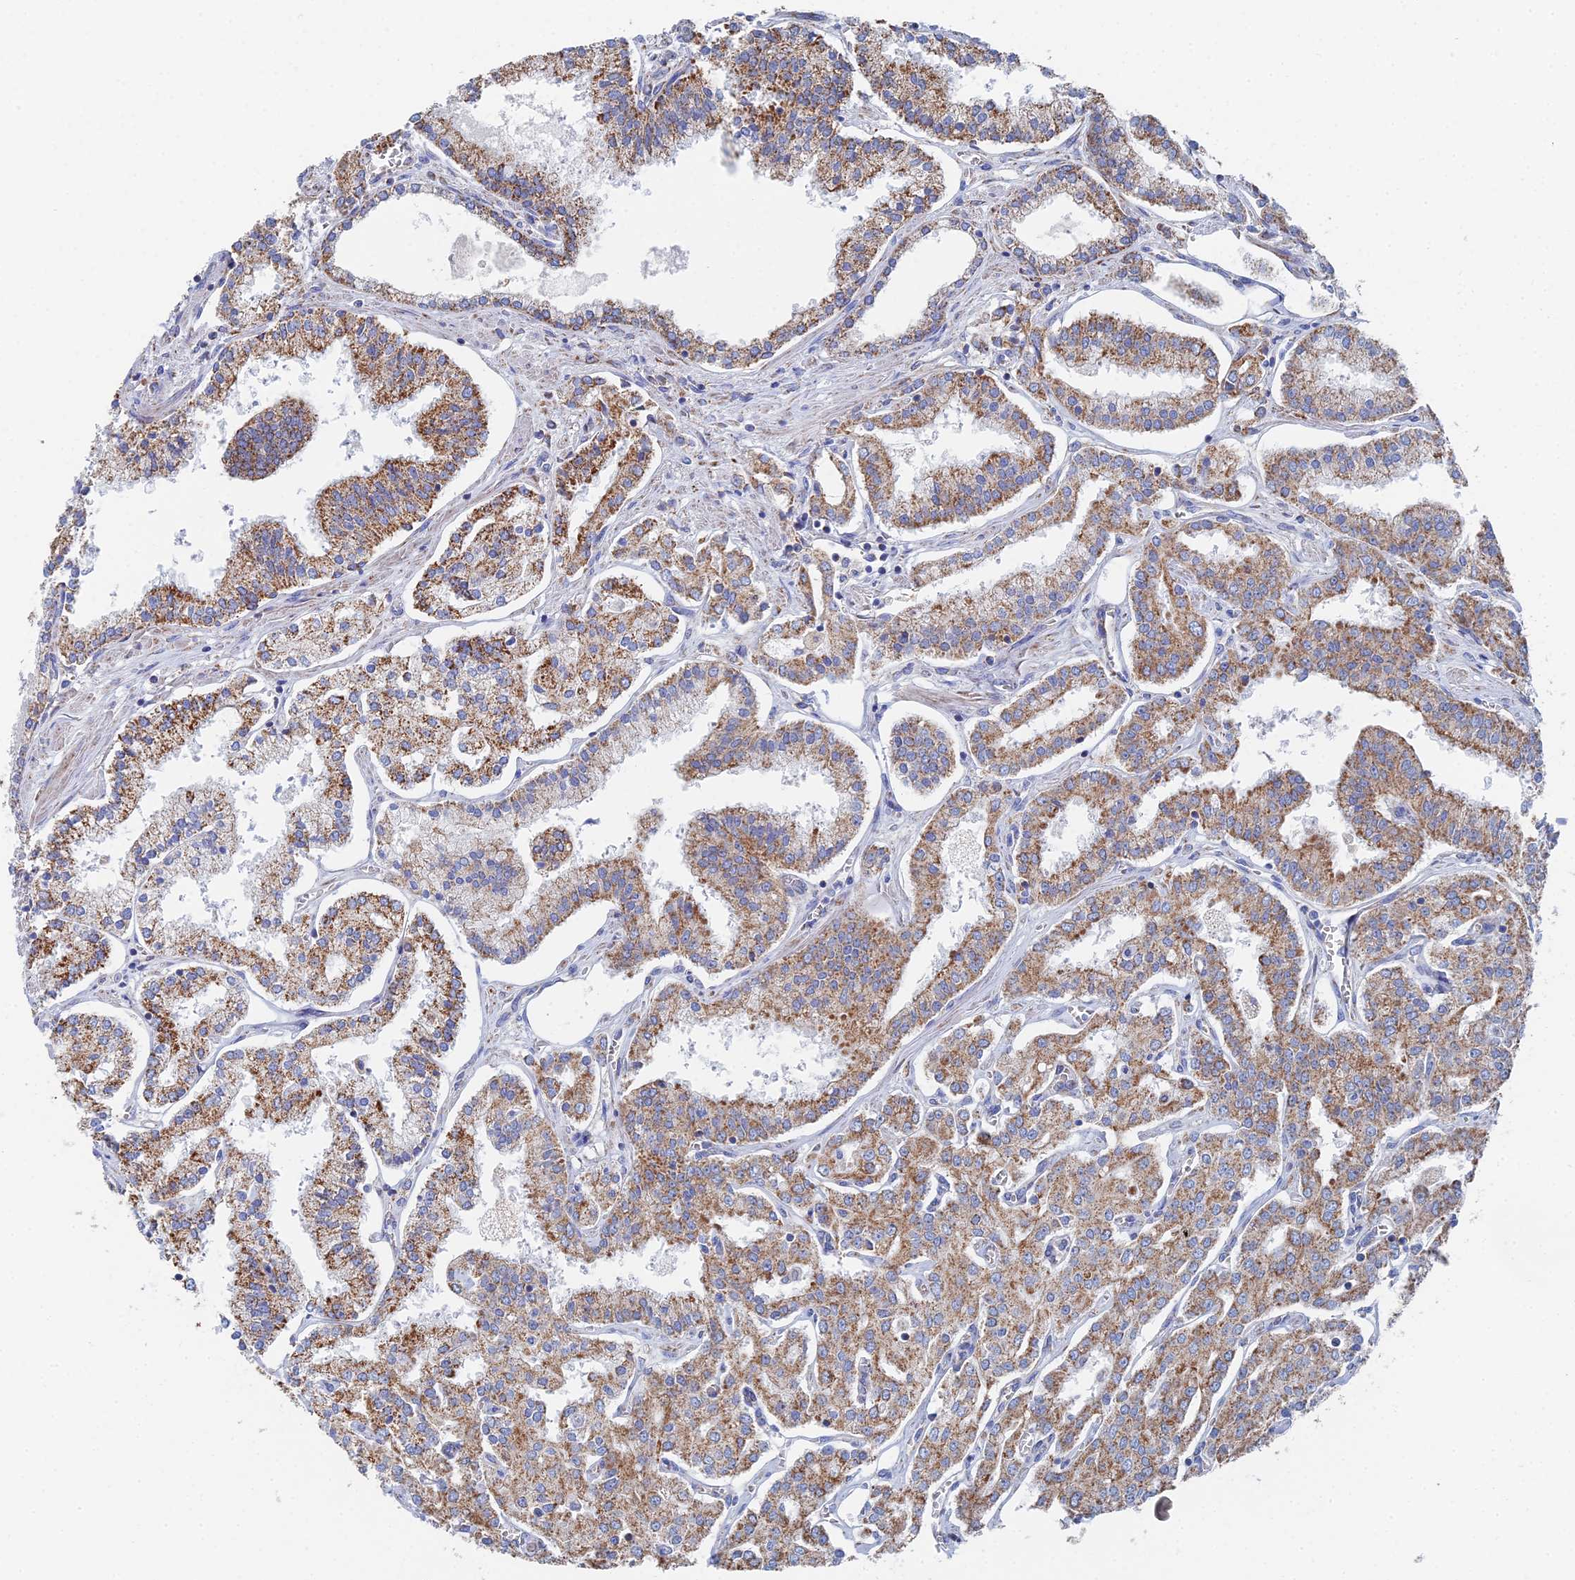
{"staining": {"intensity": "moderate", "quantity": ">75%", "location": "cytoplasmic/membranous"}, "tissue": "prostate cancer", "cell_type": "Tumor cells", "image_type": "cancer", "snomed": [{"axis": "morphology", "description": "Adenocarcinoma, High grade"}, {"axis": "topography", "description": "Prostate"}], "caption": "Prostate cancer was stained to show a protein in brown. There is medium levels of moderate cytoplasmic/membranous staining in about >75% of tumor cells.", "gene": "IFT80", "patient": {"sex": "male", "age": 71}}